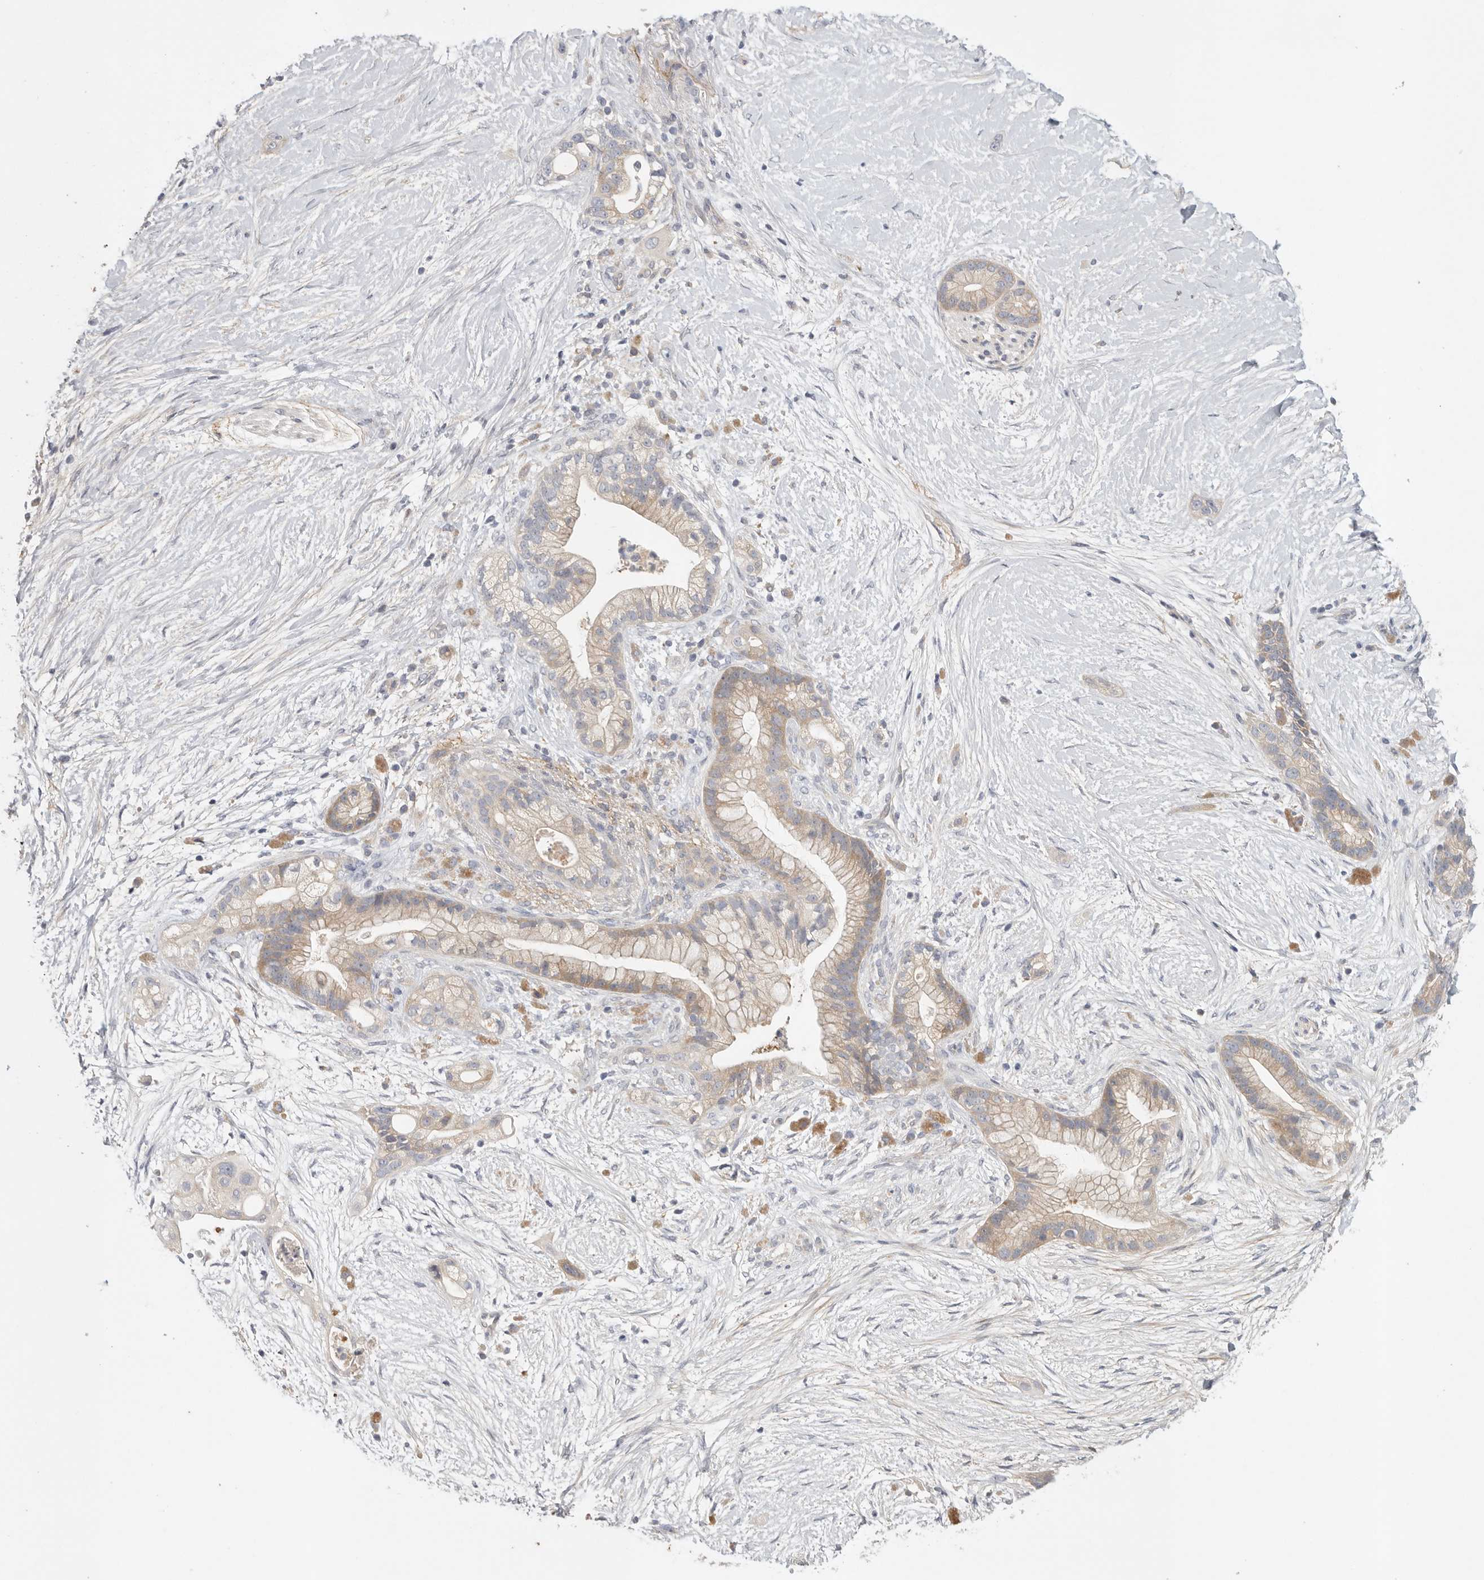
{"staining": {"intensity": "weak", "quantity": "25%-75%", "location": "cytoplasmic/membranous"}, "tissue": "pancreatic cancer", "cell_type": "Tumor cells", "image_type": "cancer", "snomed": [{"axis": "morphology", "description": "Adenocarcinoma, NOS"}, {"axis": "topography", "description": "Pancreas"}], "caption": "A brown stain labels weak cytoplasmic/membranous expression of a protein in pancreatic cancer tumor cells.", "gene": "CFAP298", "patient": {"sex": "male", "age": 53}}